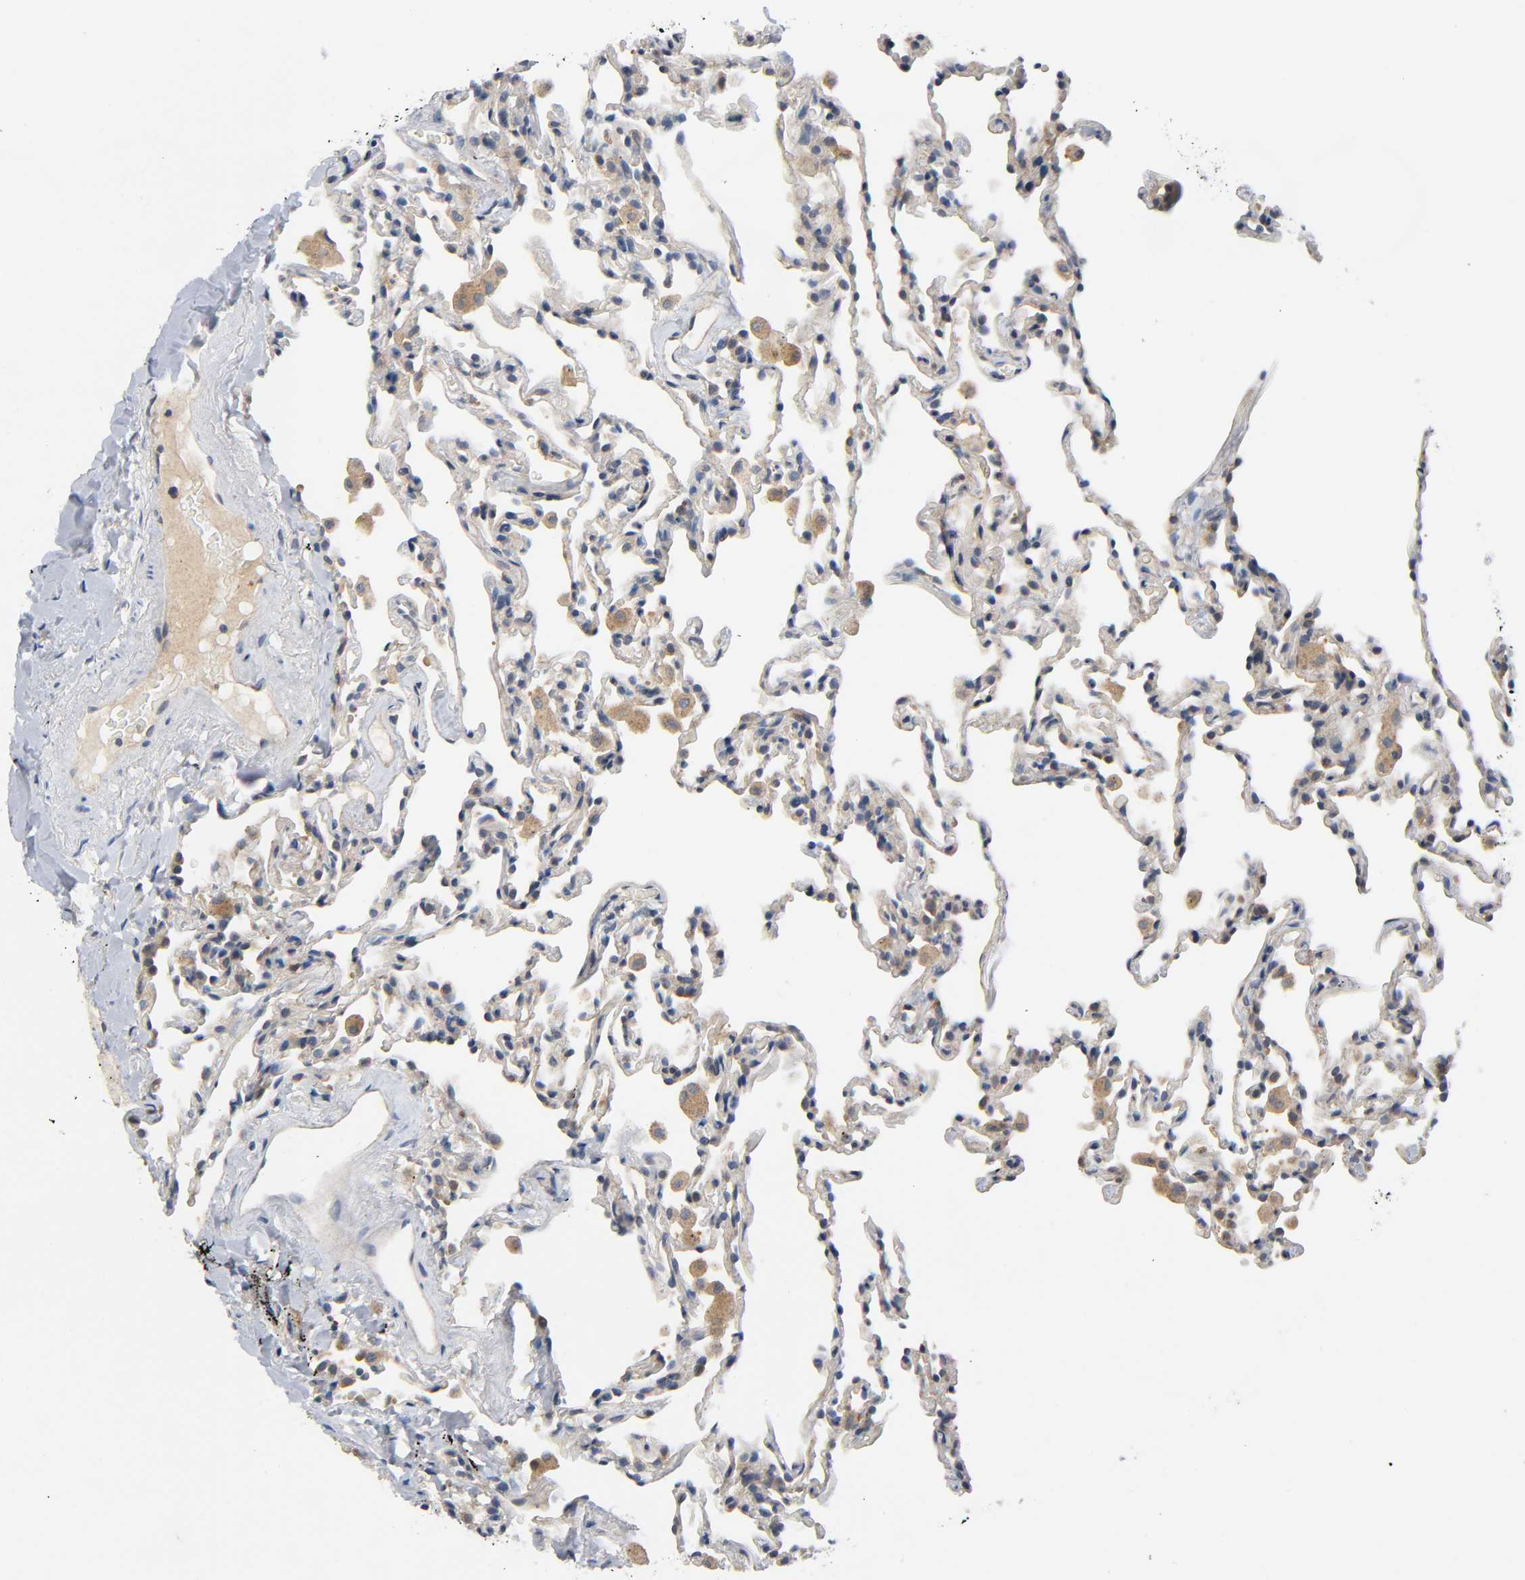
{"staining": {"intensity": "weak", "quantity": "25%-75%", "location": "cytoplasmic/membranous"}, "tissue": "lung", "cell_type": "Alveolar cells", "image_type": "normal", "snomed": [{"axis": "morphology", "description": "Normal tissue, NOS"}, {"axis": "morphology", "description": "Soft tissue tumor metastatic"}, {"axis": "topography", "description": "Lung"}], "caption": "Protein expression analysis of normal human lung reveals weak cytoplasmic/membranous expression in about 25%-75% of alveolar cells. (brown staining indicates protein expression, while blue staining denotes nuclei).", "gene": "HDAC6", "patient": {"sex": "male", "age": 59}}